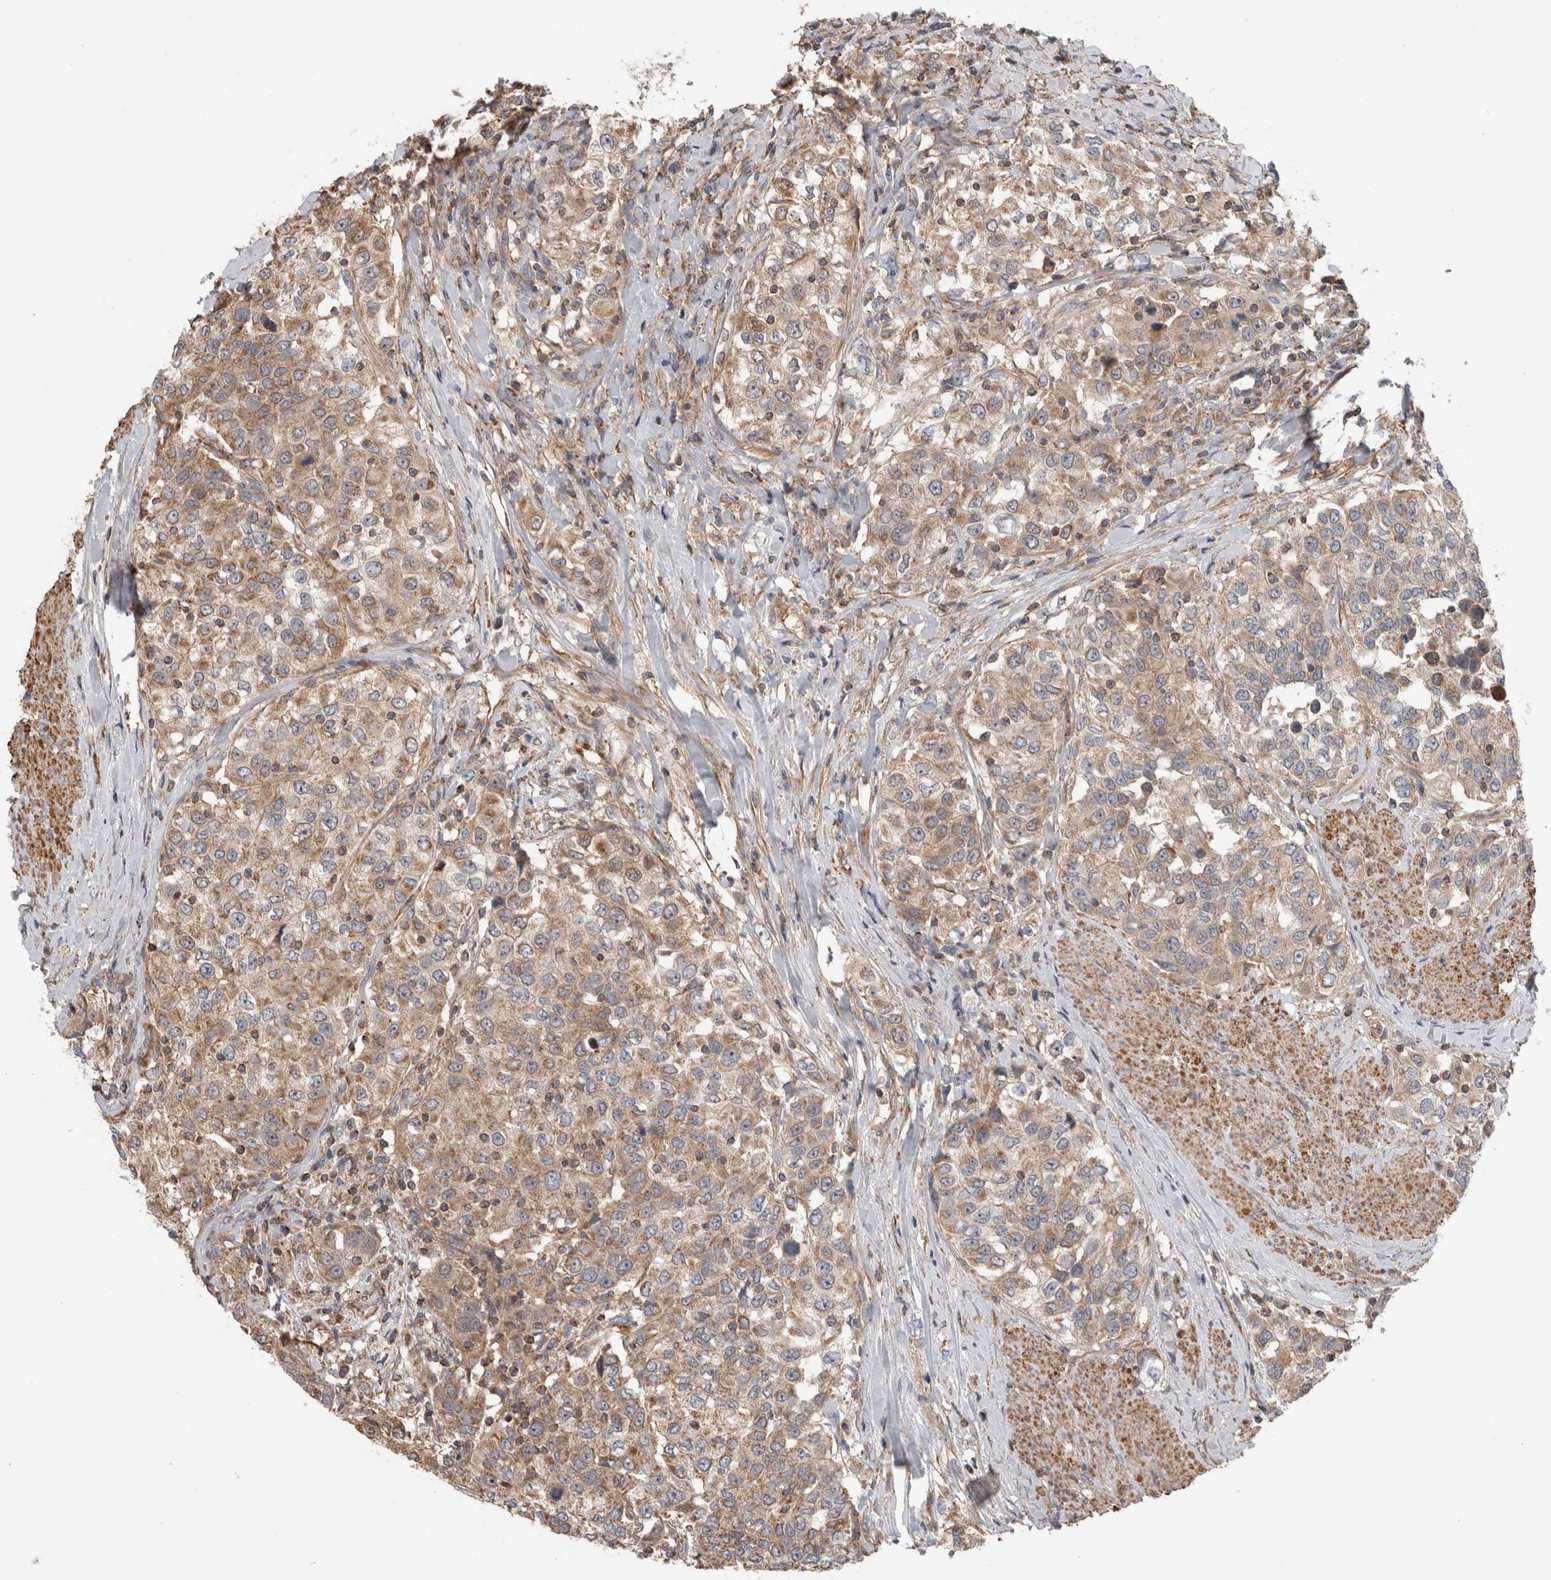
{"staining": {"intensity": "weak", "quantity": ">75%", "location": "cytoplasmic/membranous"}, "tissue": "urothelial cancer", "cell_type": "Tumor cells", "image_type": "cancer", "snomed": [{"axis": "morphology", "description": "Urothelial carcinoma, High grade"}, {"axis": "topography", "description": "Urinary bladder"}], "caption": "Tumor cells show low levels of weak cytoplasmic/membranous staining in about >75% of cells in human urothelial cancer.", "gene": "SFXN2", "patient": {"sex": "female", "age": 80}}